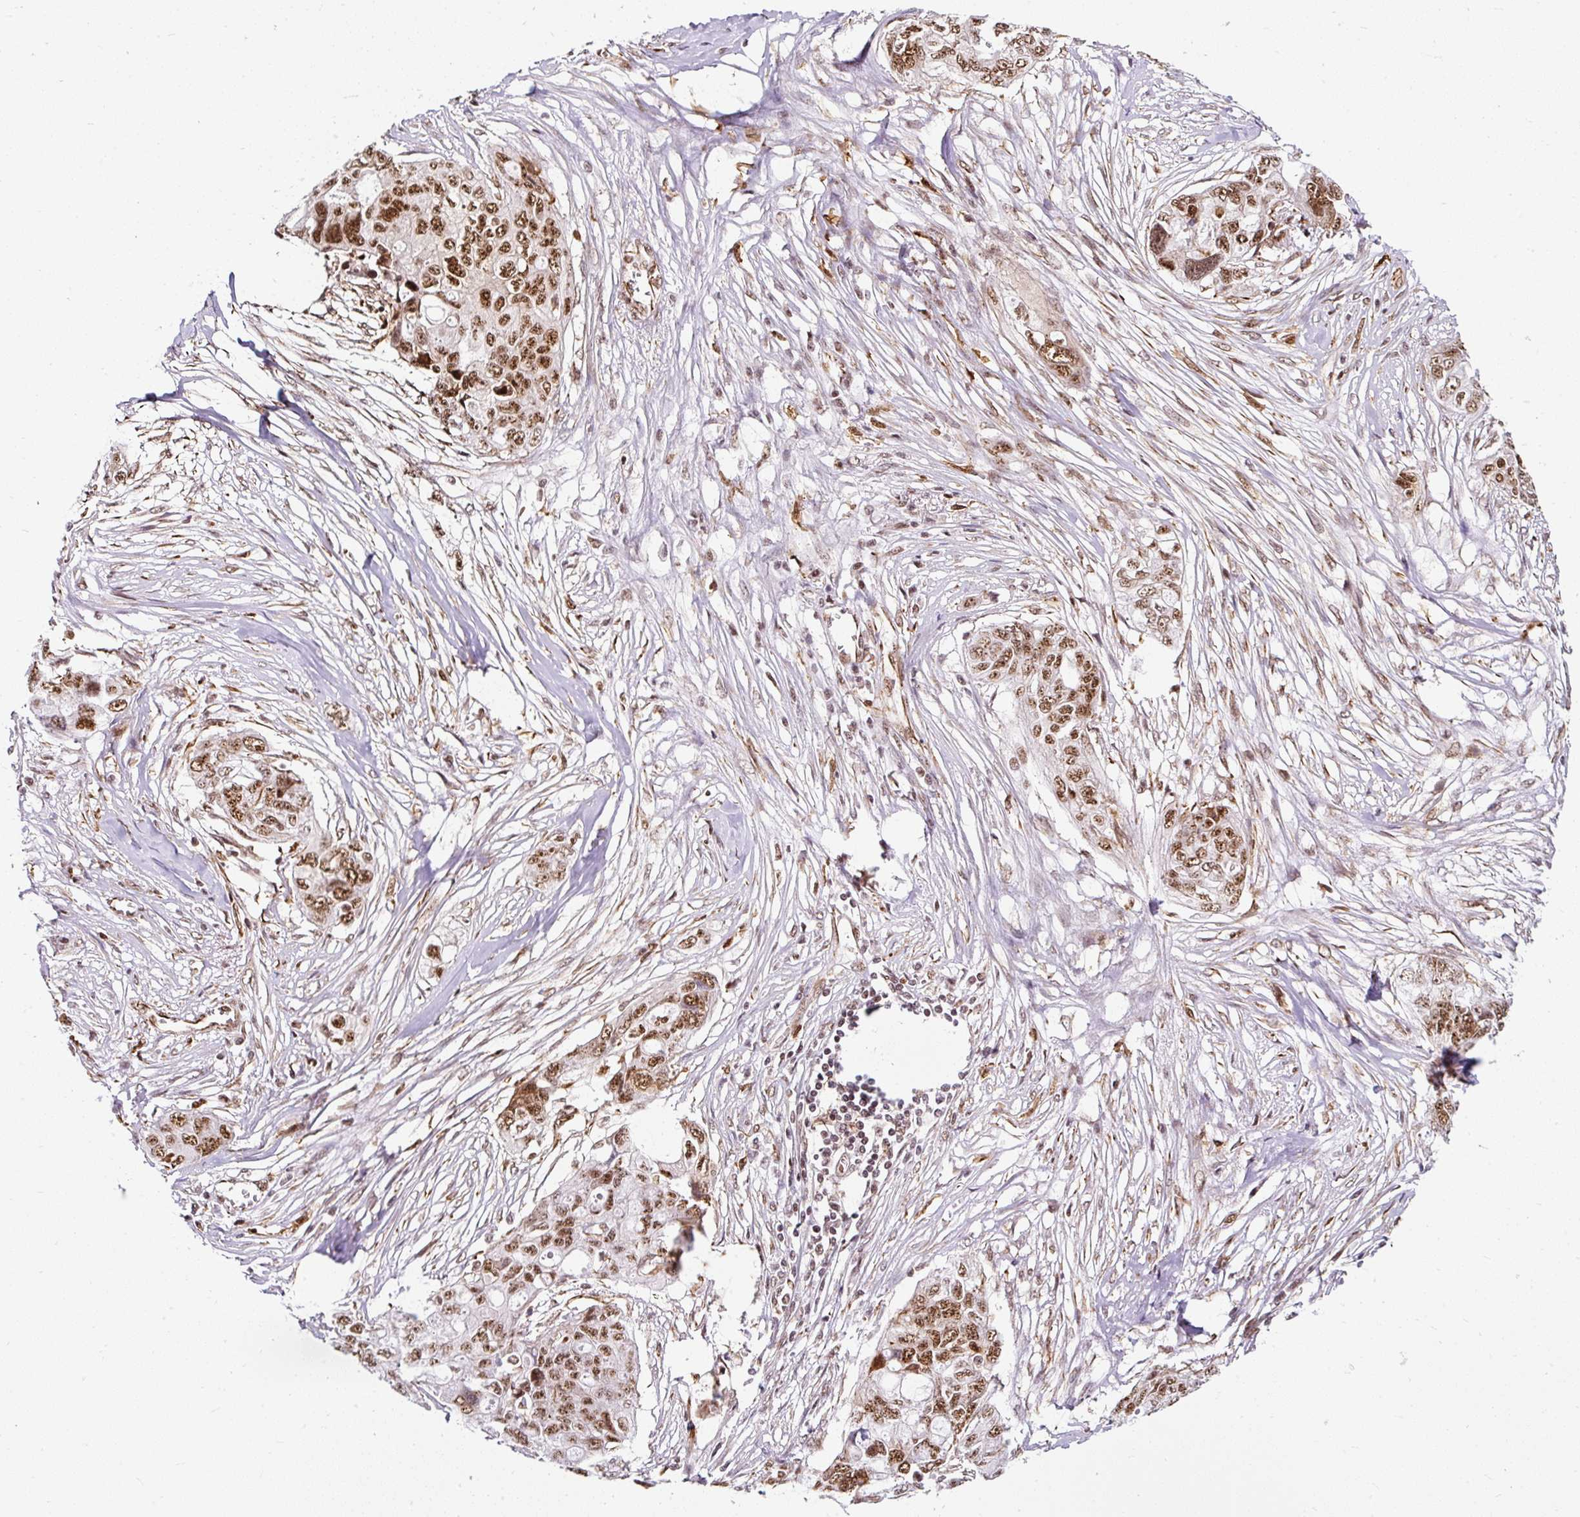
{"staining": {"intensity": "moderate", "quantity": ">75%", "location": "nuclear"}, "tissue": "ovarian cancer", "cell_type": "Tumor cells", "image_type": "cancer", "snomed": [{"axis": "morphology", "description": "Carcinoma, endometroid"}, {"axis": "topography", "description": "Ovary"}], "caption": "High-power microscopy captured an IHC micrograph of ovarian cancer (endometroid carcinoma), revealing moderate nuclear expression in about >75% of tumor cells.", "gene": "LUC7L2", "patient": {"sex": "female", "age": 70}}